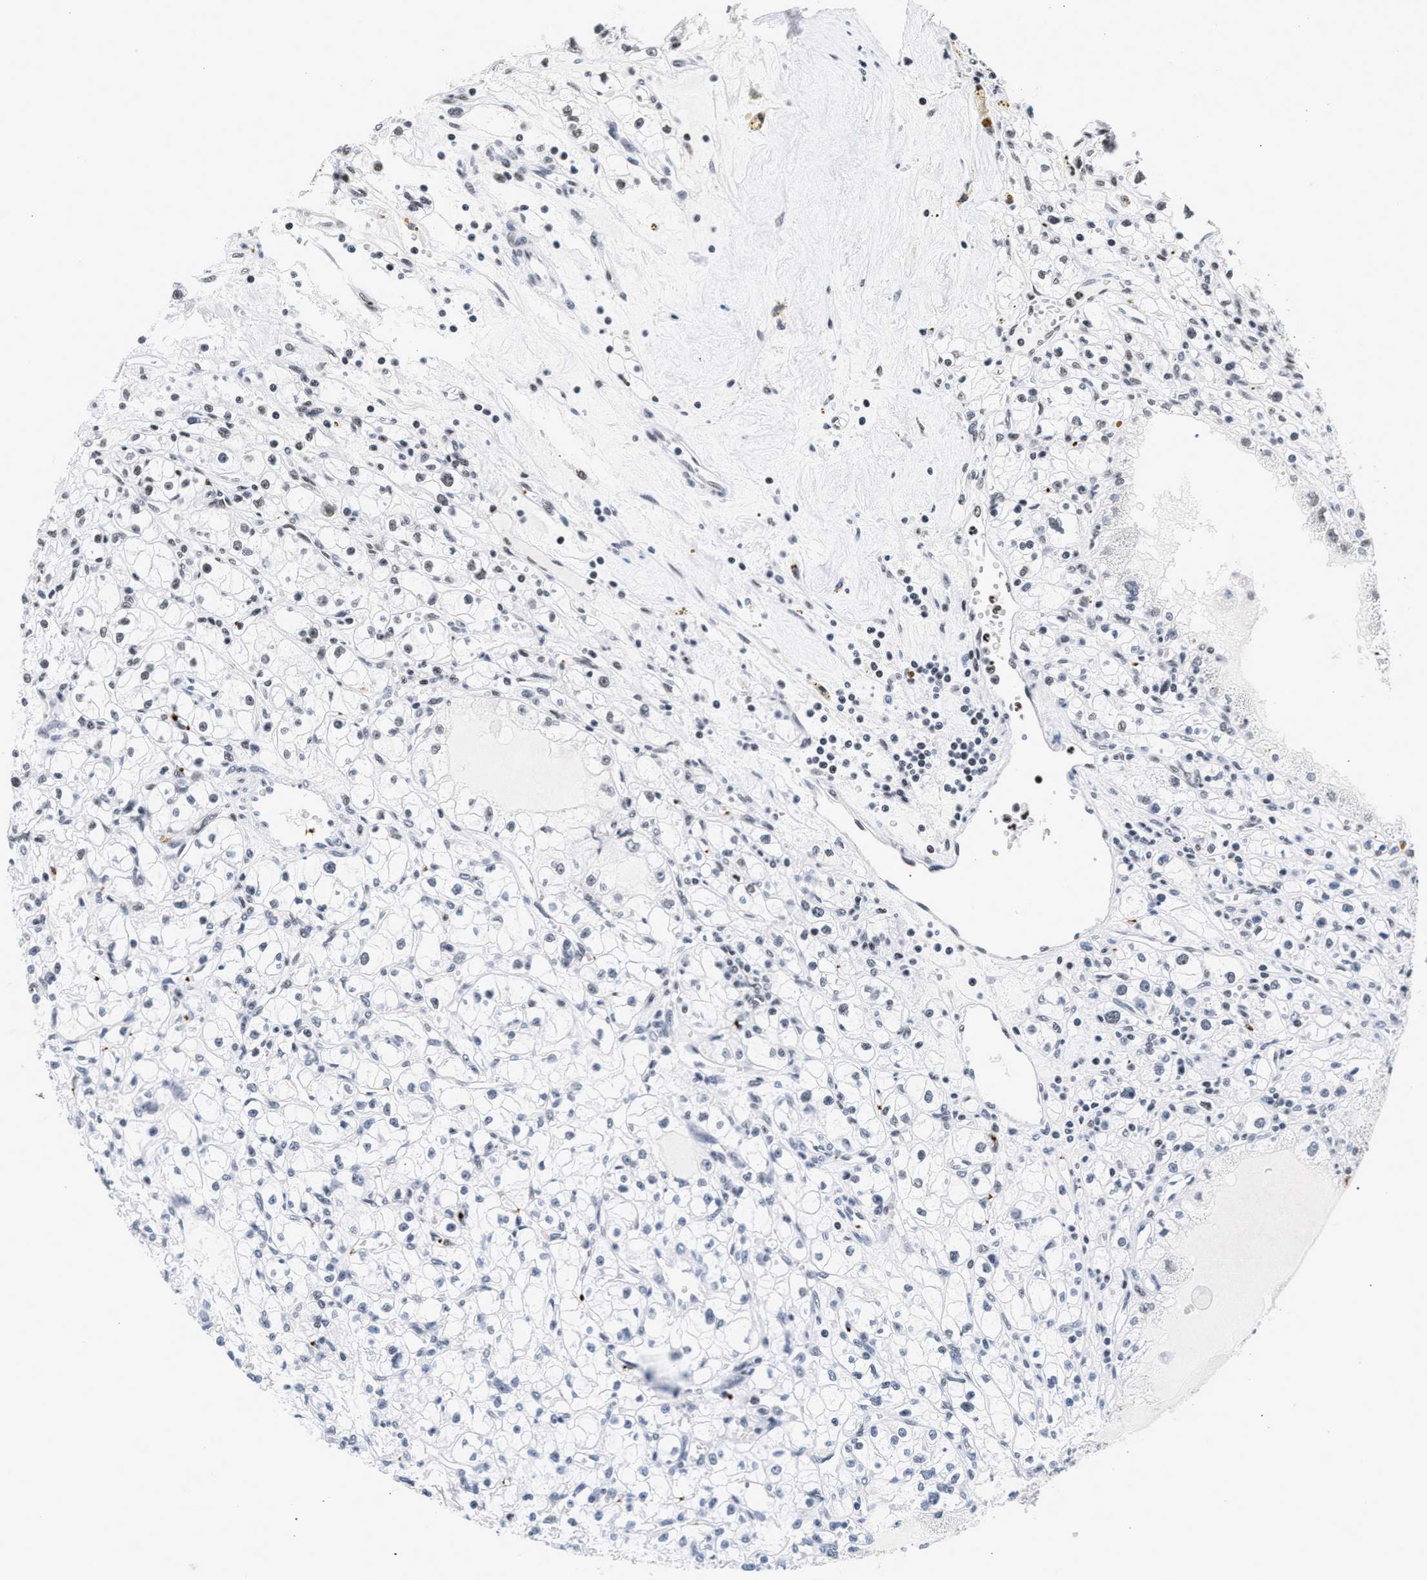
{"staining": {"intensity": "weak", "quantity": "<25%", "location": "nuclear"}, "tissue": "renal cancer", "cell_type": "Tumor cells", "image_type": "cancer", "snomed": [{"axis": "morphology", "description": "Adenocarcinoma, NOS"}, {"axis": "topography", "description": "Kidney"}], "caption": "Tumor cells are negative for brown protein staining in renal cancer.", "gene": "RAD21", "patient": {"sex": "male", "age": 56}}